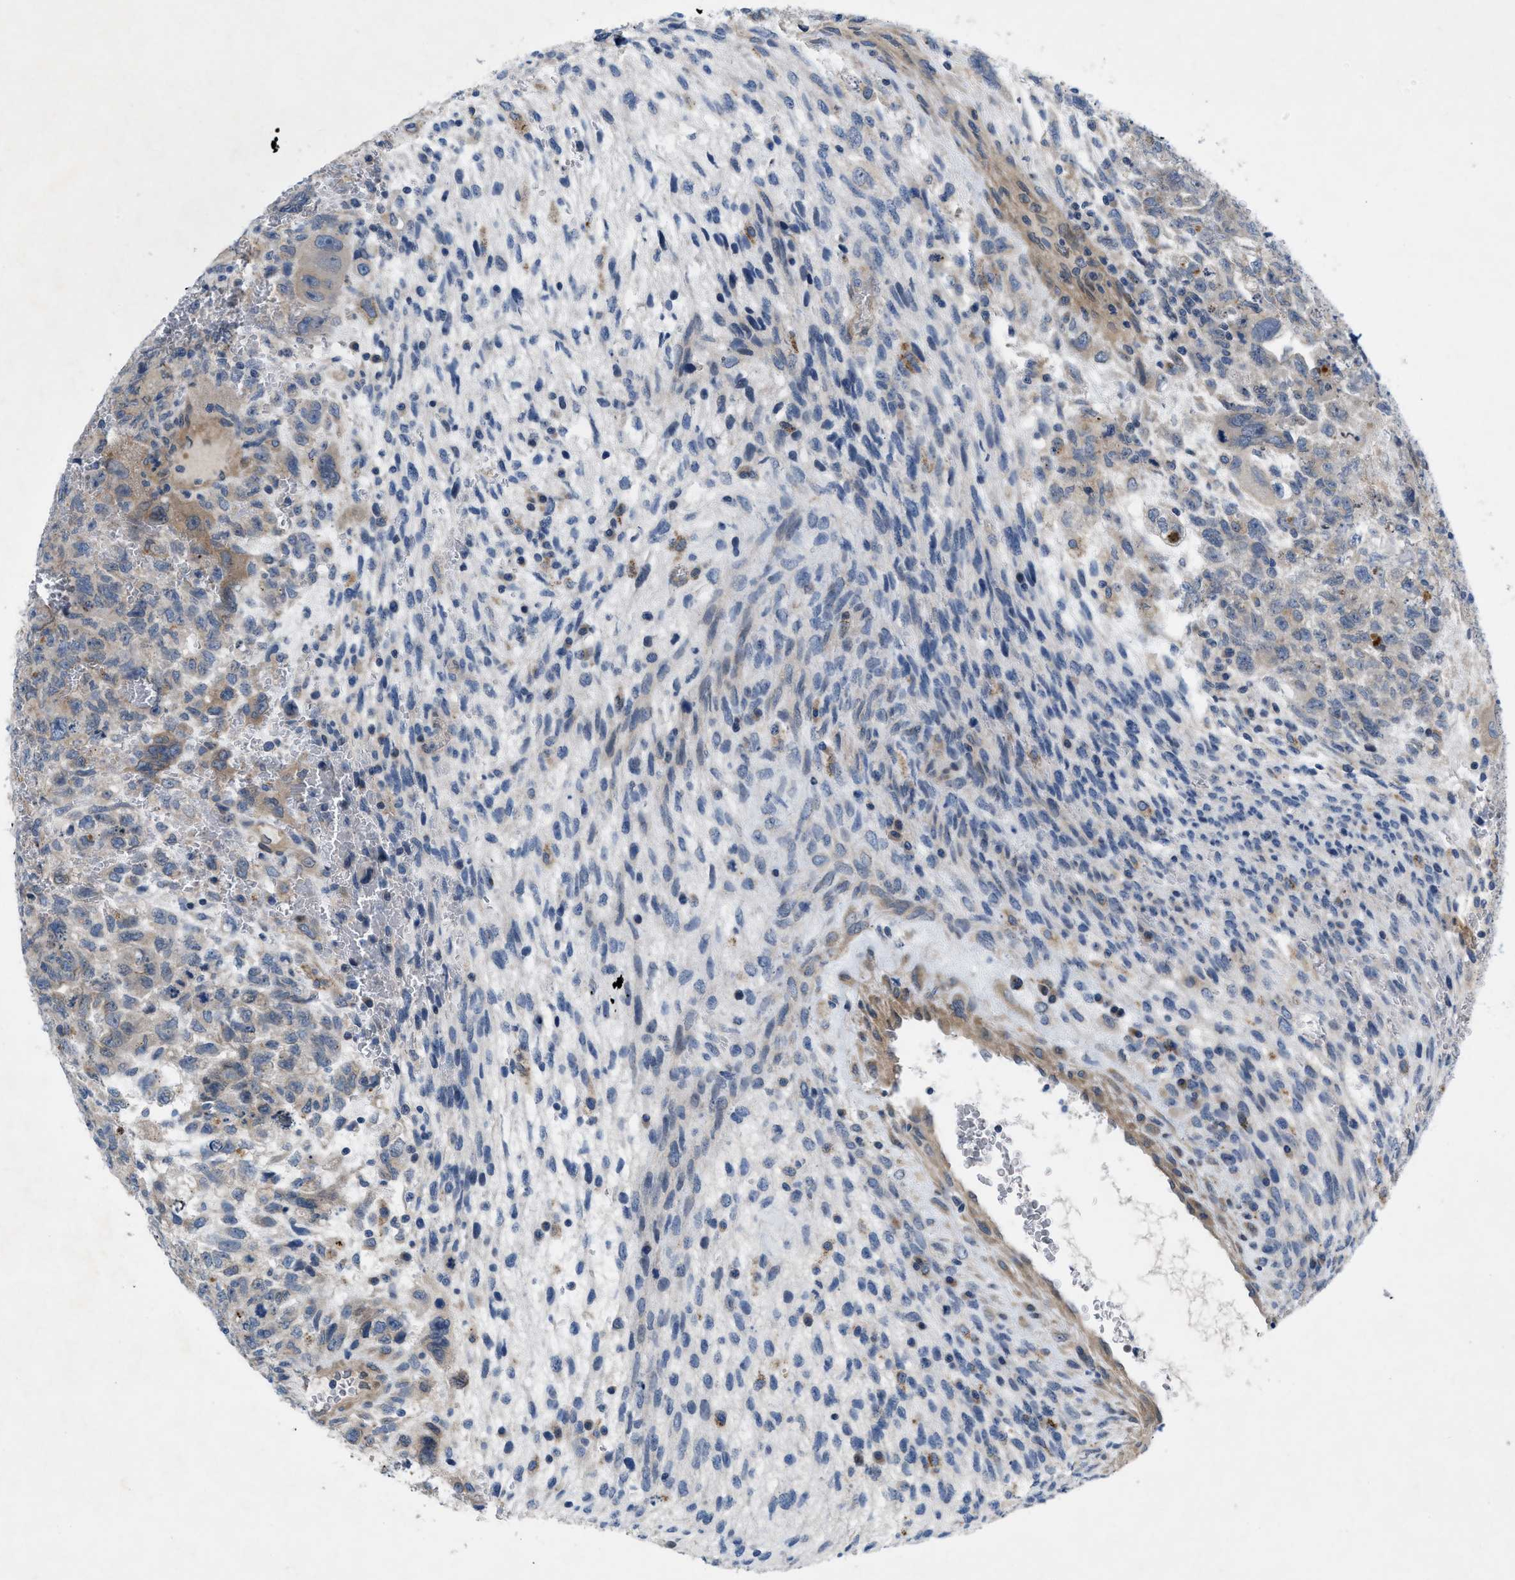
{"staining": {"intensity": "weak", "quantity": "25%-75%", "location": "cytoplasmic/membranous"}, "tissue": "testis cancer", "cell_type": "Tumor cells", "image_type": "cancer", "snomed": [{"axis": "morphology", "description": "Carcinoma, Embryonal, NOS"}, {"axis": "topography", "description": "Testis"}], "caption": "Immunohistochemistry micrograph of human testis cancer (embryonal carcinoma) stained for a protein (brown), which exhibits low levels of weak cytoplasmic/membranous staining in about 25%-75% of tumor cells.", "gene": "NDEL1", "patient": {"sex": "male", "age": 28}}